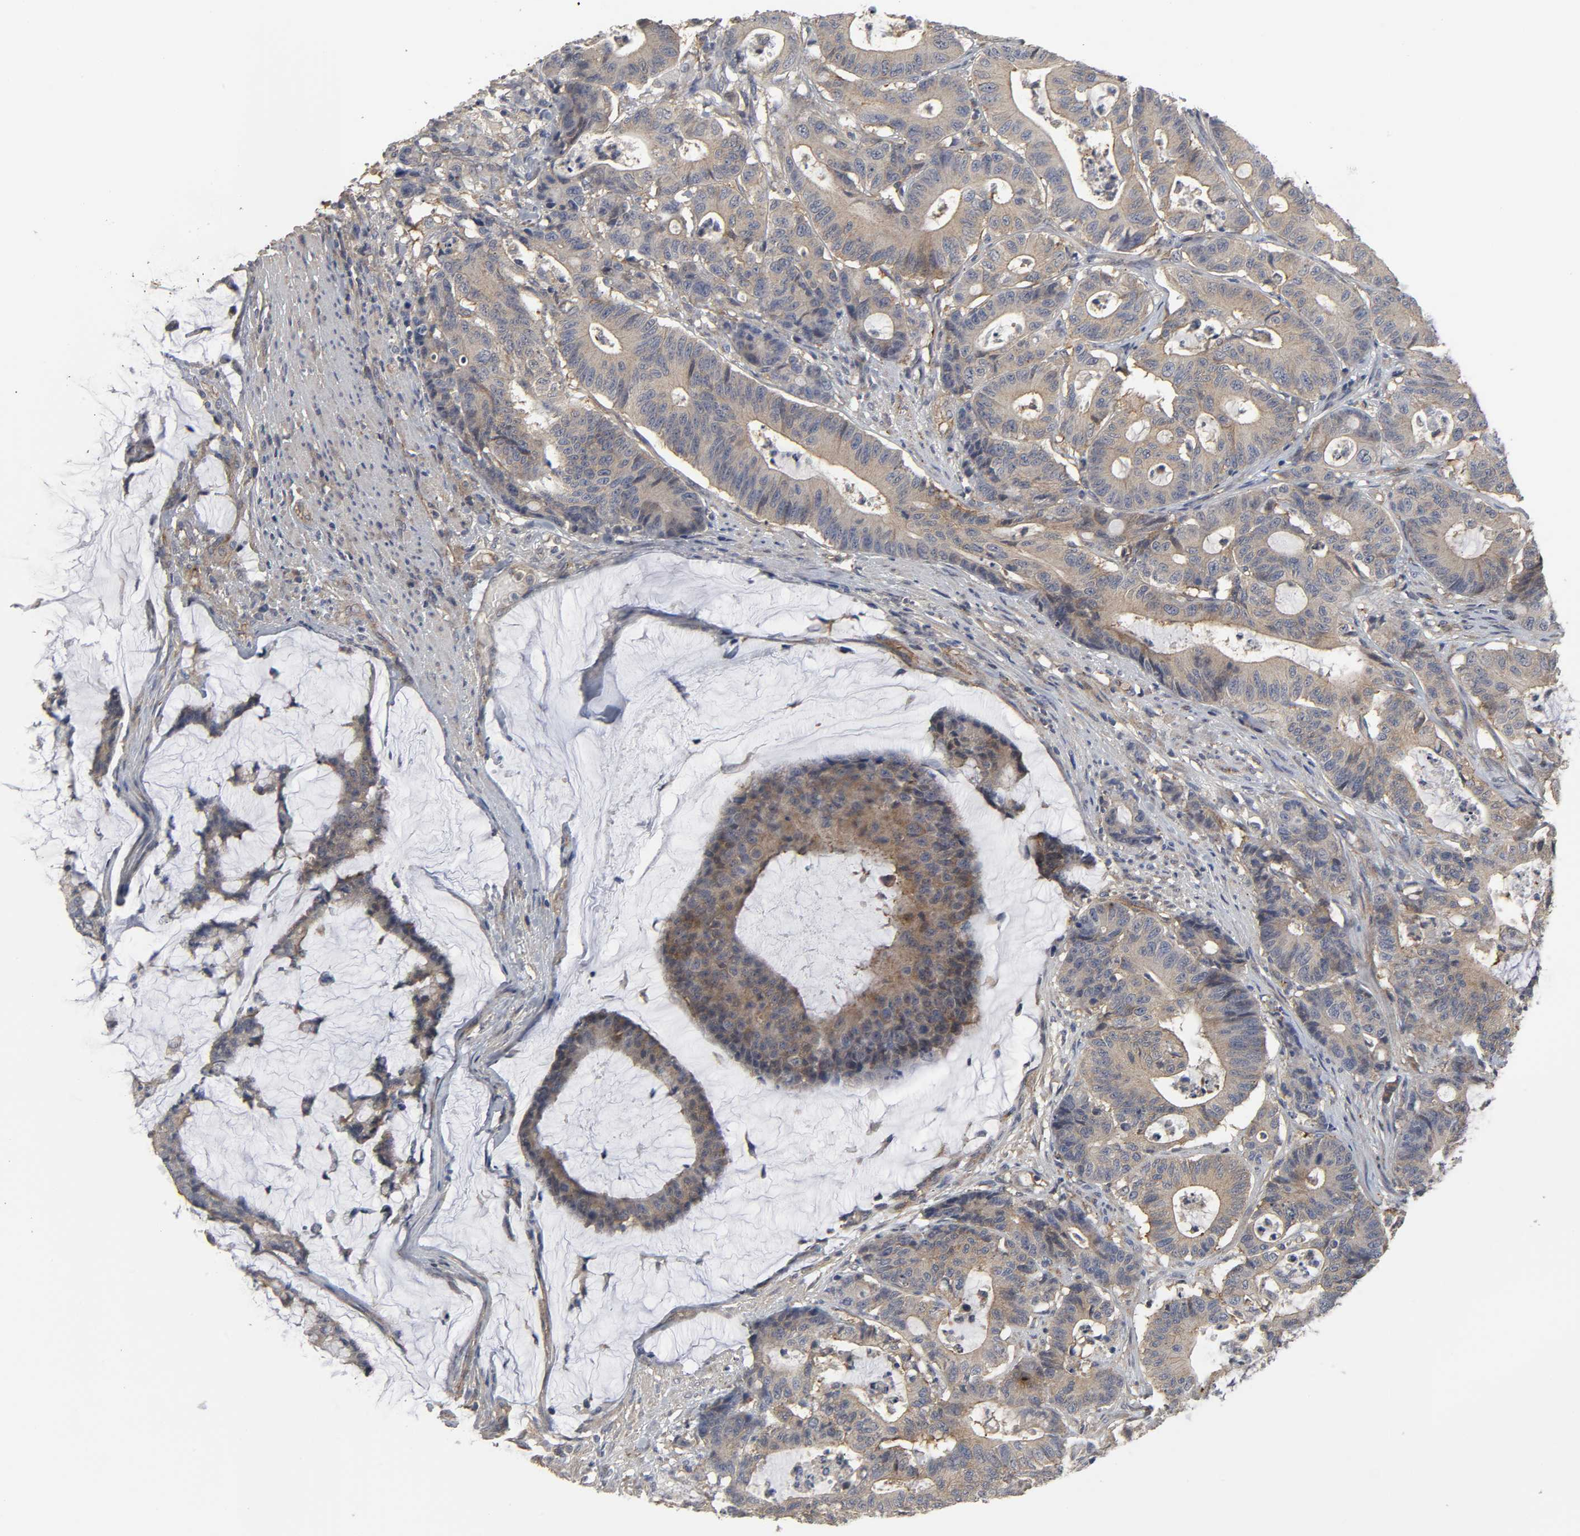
{"staining": {"intensity": "moderate", "quantity": ">75%", "location": "cytoplasmic/membranous"}, "tissue": "colorectal cancer", "cell_type": "Tumor cells", "image_type": "cancer", "snomed": [{"axis": "morphology", "description": "Adenocarcinoma, NOS"}, {"axis": "topography", "description": "Colon"}], "caption": "This micrograph shows immunohistochemistry staining of human colorectal adenocarcinoma, with medium moderate cytoplasmic/membranous positivity in approximately >75% of tumor cells.", "gene": "SH3GLB1", "patient": {"sex": "female", "age": 84}}